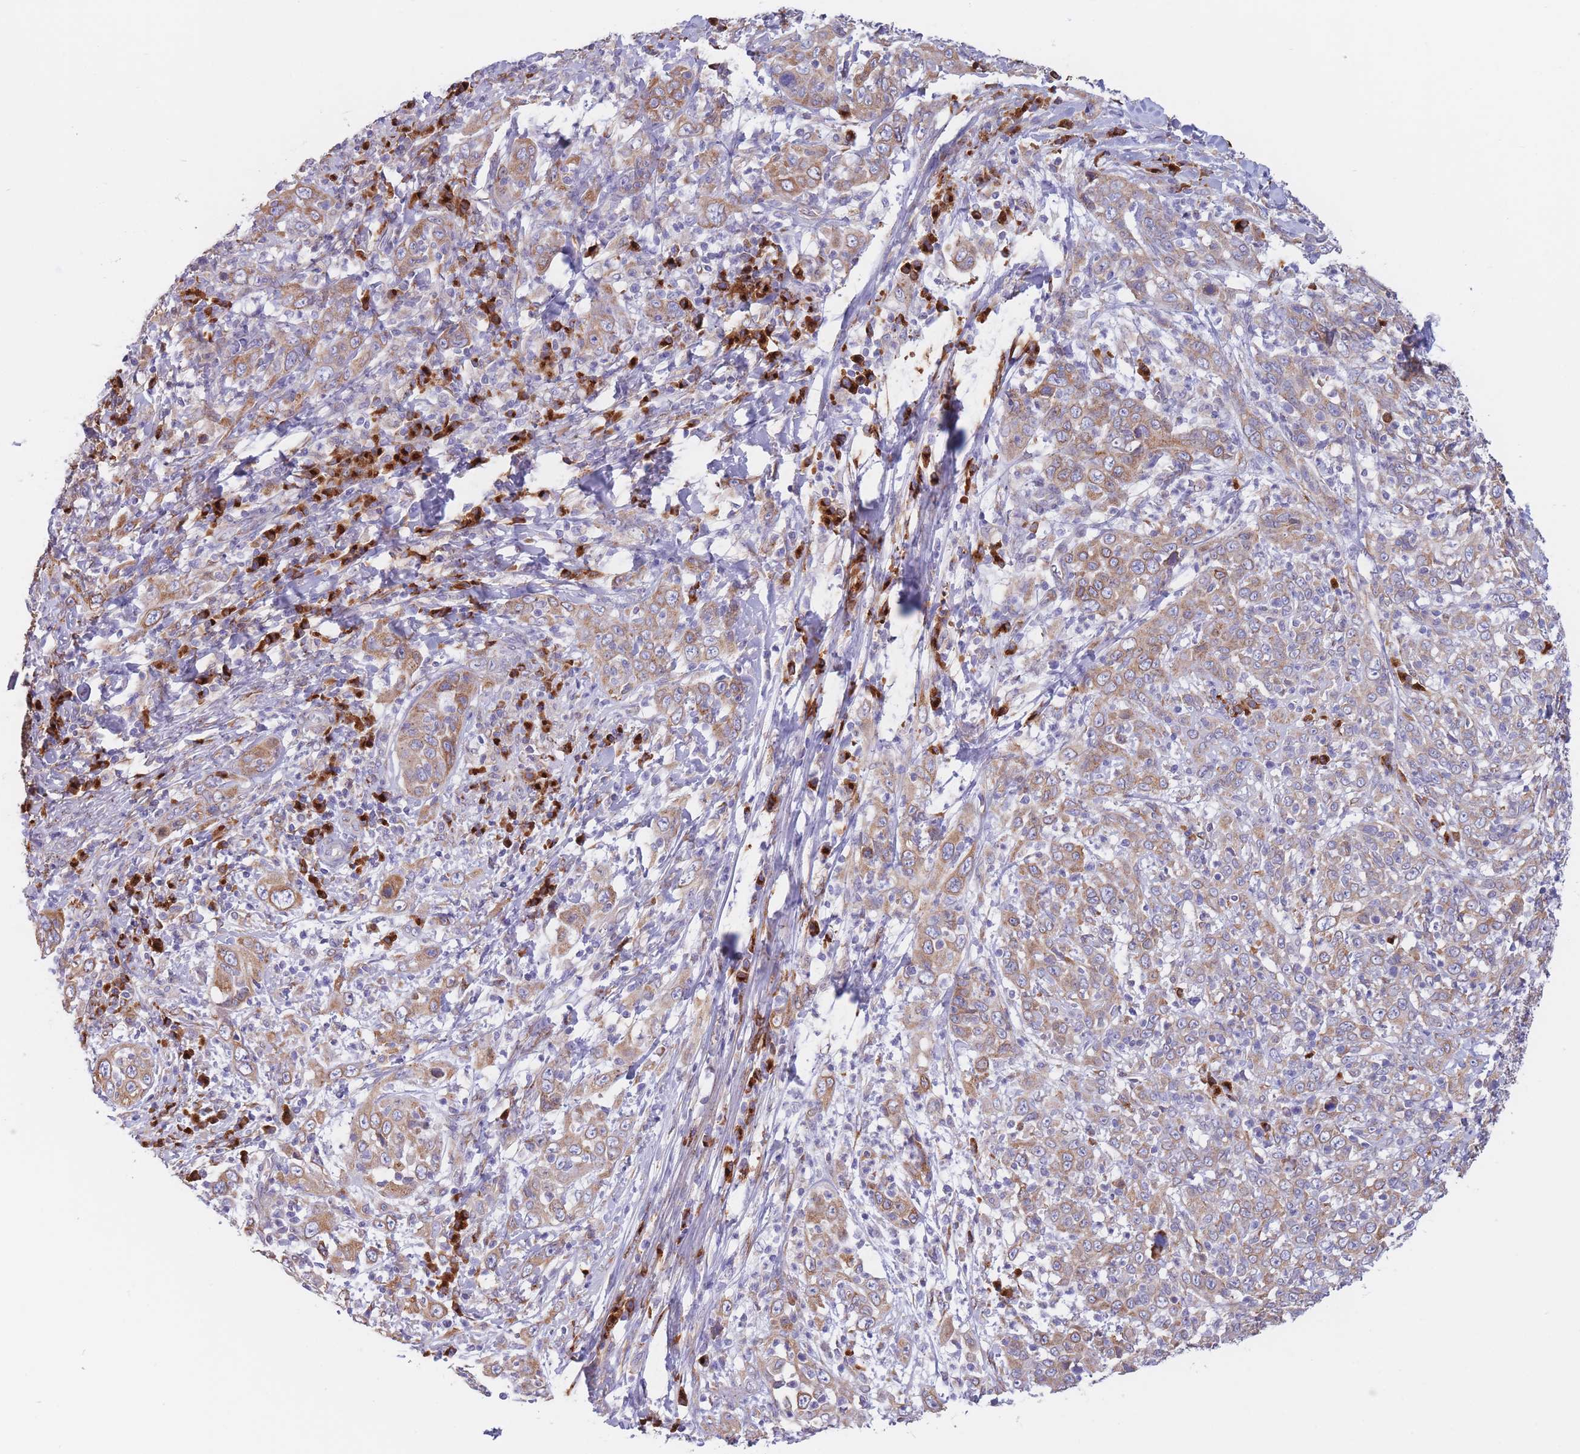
{"staining": {"intensity": "moderate", "quantity": ">75%", "location": "cytoplasmic/membranous"}, "tissue": "cervical cancer", "cell_type": "Tumor cells", "image_type": "cancer", "snomed": [{"axis": "morphology", "description": "Squamous cell carcinoma, NOS"}, {"axis": "topography", "description": "Cervix"}], "caption": "Human cervical cancer stained with a brown dye displays moderate cytoplasmic/membranous positive positivity in approximately >75% of tumor cells.", "gene": "MRPL30", "patient": {"sex": "female", "age": 46}}